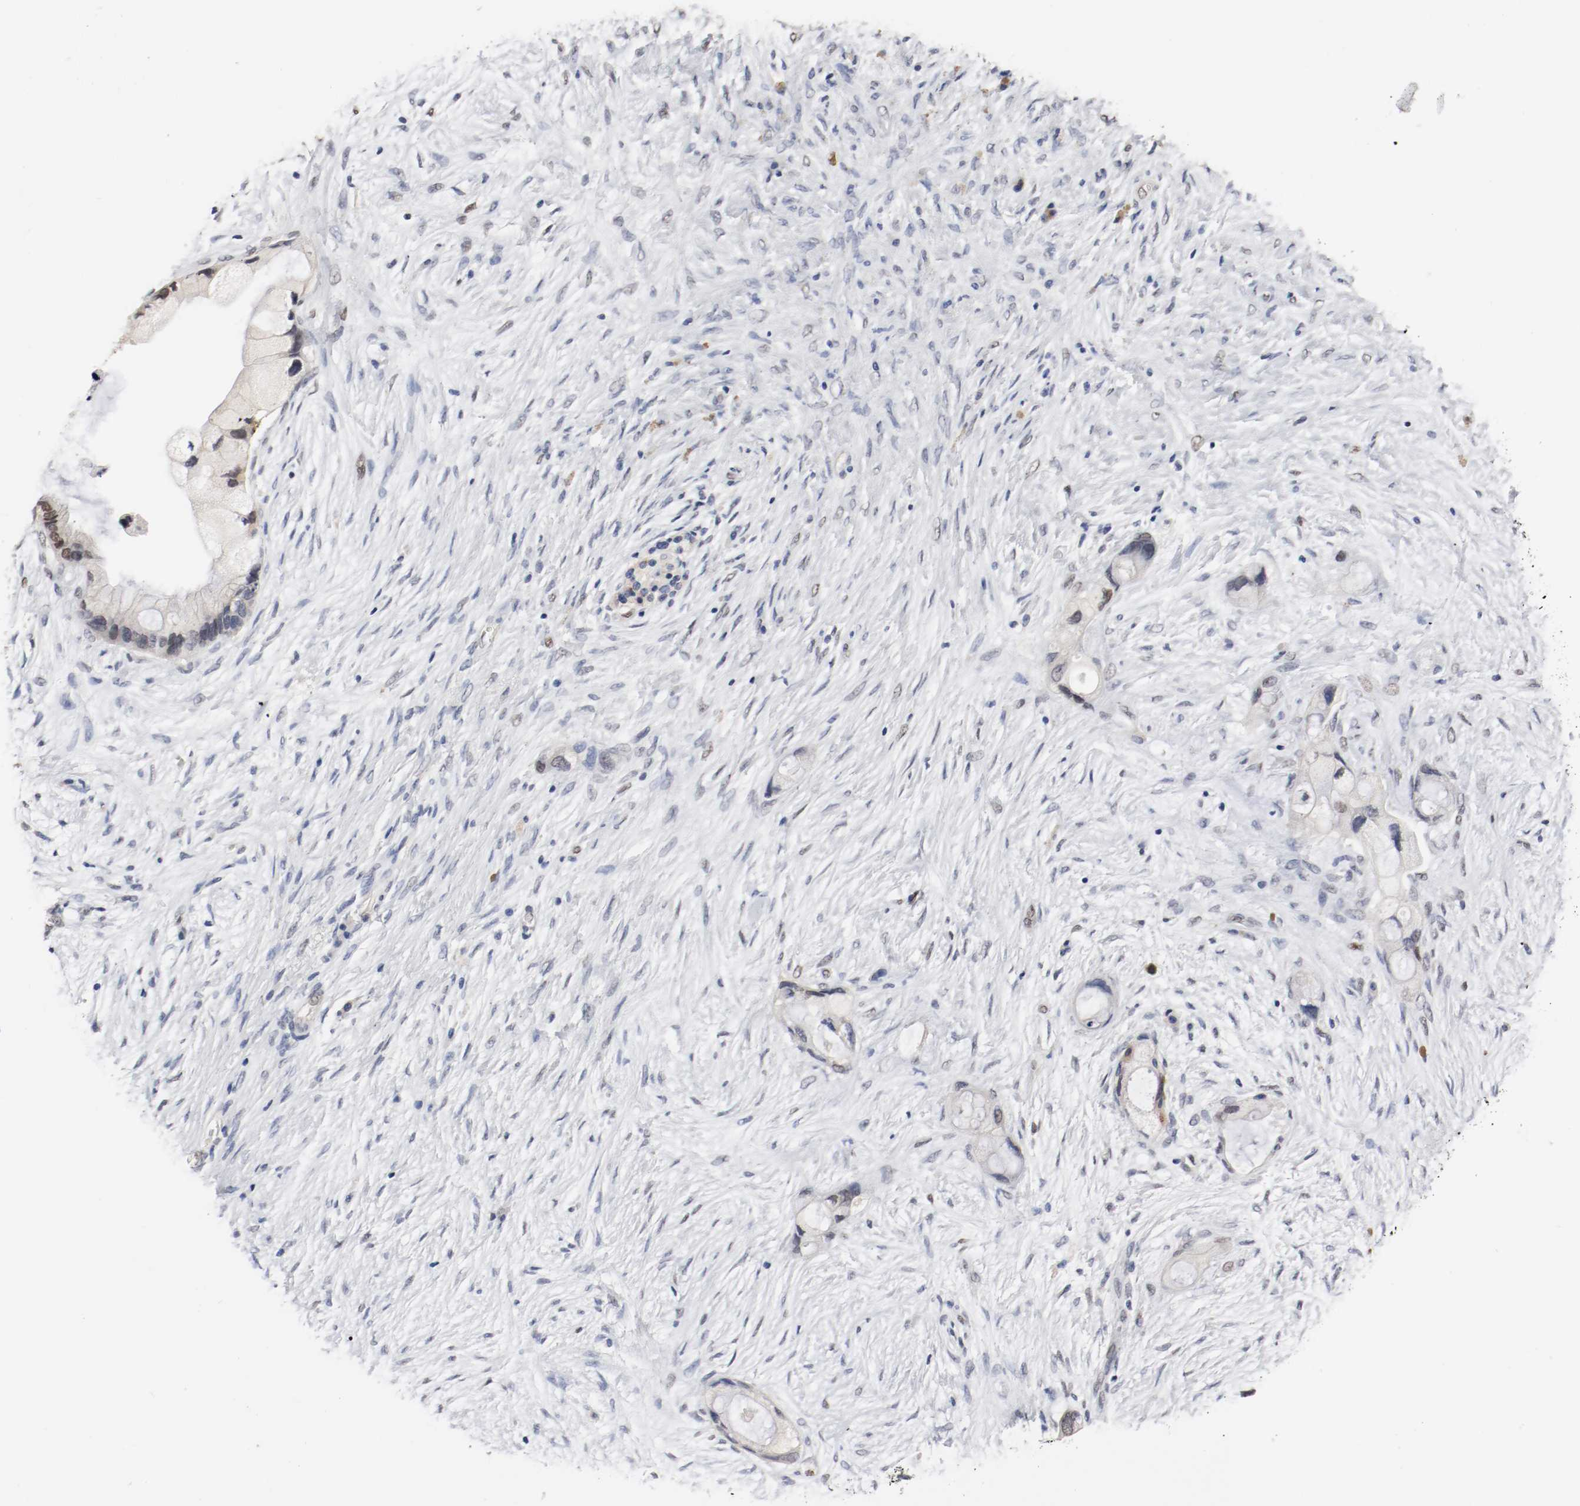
{"staining": {"intensity": "moderate", "quantity": "25%-75%", "location": "cytoplasmic/membranous,nuclear"}, "tissue": "pancreatic cancer", "cell_type": "Tumor cells", "image_type": "cancer", "snomed": [{"axis": "morphology", "description": "Adenocarcinoma, NOS"}, {"axis": "topography", "description": "Pancreas"}], "caption": "Brown immunohistochemical staining in human pancreatic adenocarcinoma exhibits moderate cytoplasmic/membranous and nuclear positivity in about 25%-75% of tumor cells.", "gene": "FOSL2", "patient": {"sex": "female", "age": 59}}